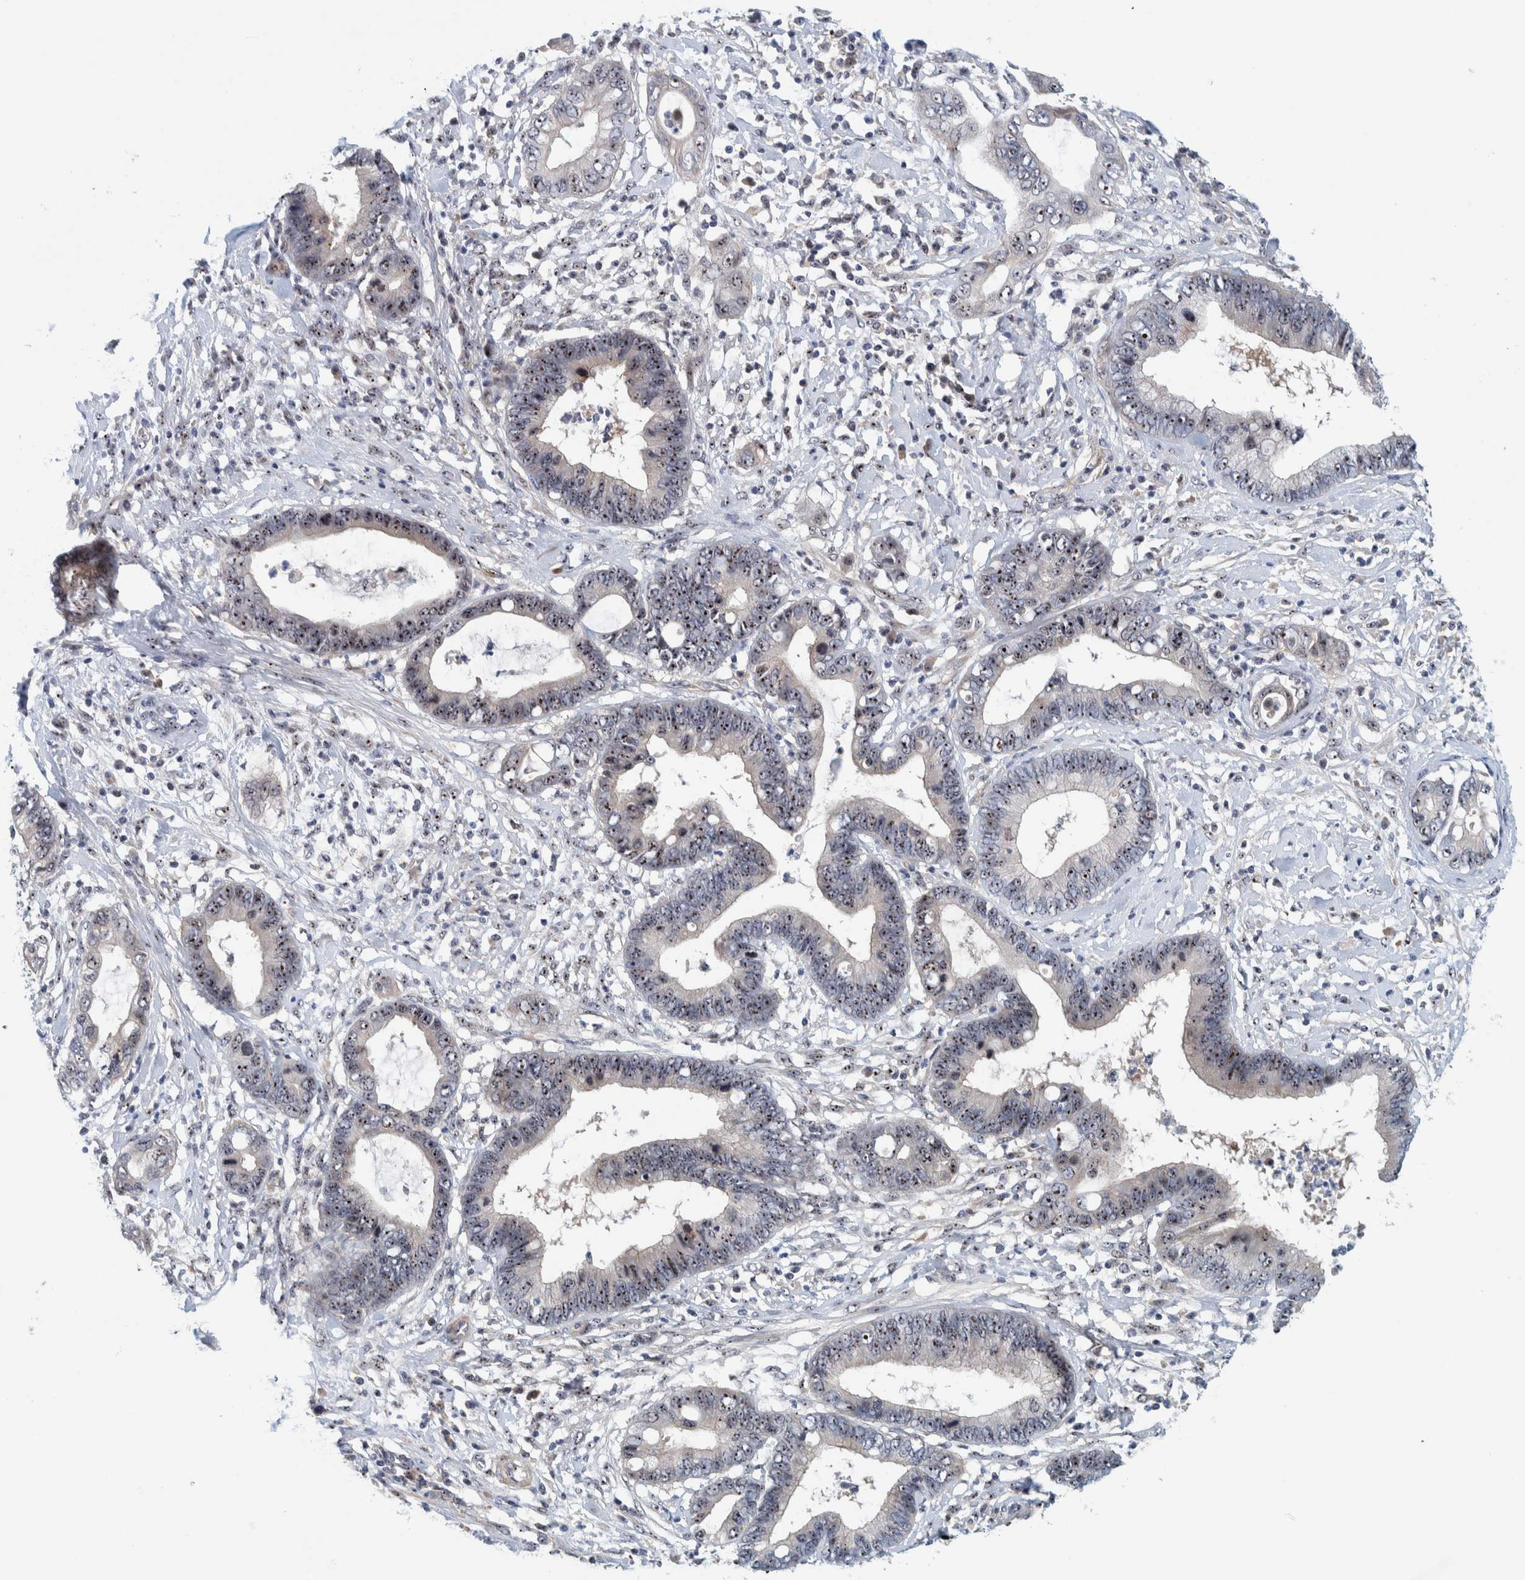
{"staining": {"intensity": "moderate", "quantity": ">75%", "location": "nuclear"}, "tissue": "cervical cancer", "cell_type": "Tumor cells", "image_type": "cancer", "snomed": [{"axis": "morphology", "description": "Adenocarcinoma, NOS"}, {"axis": "topography", "description": "Cervix"}], "caption": "Immunohistochemistry image of neoplastic tissue: human cervical adenocarcinoma stained using immunohistochemistry exhibits medium levels of moderate protein expression localized specifically in the nuclear of tumor cells, appearing as a nuclear brown color.", "gene": "NOL11", "patient": {"sex": "female", "age": 44}}